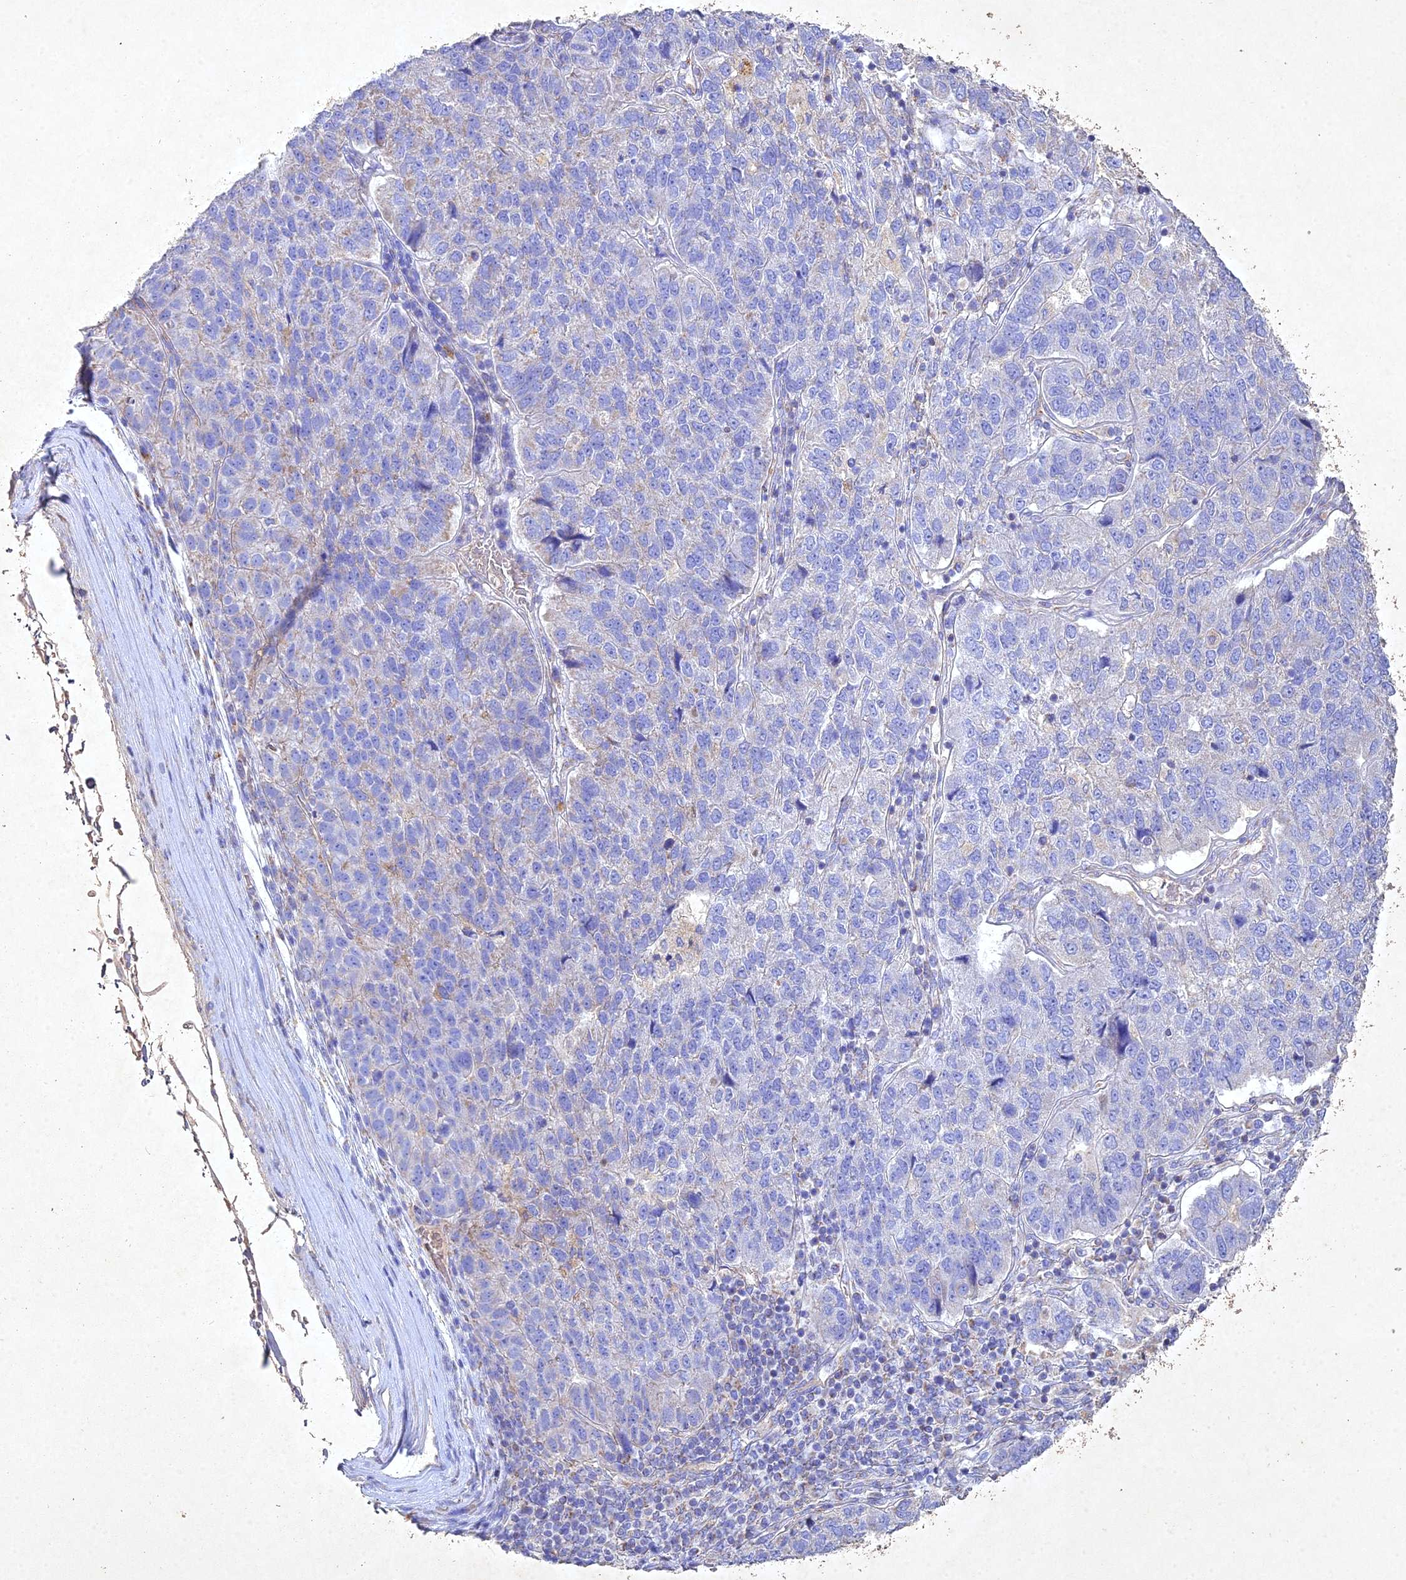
{"staining": {"intensity": "negative", "quantity": "none", "location": "none"}, "tissue": "pancreatic cancer", "cell_type": "Tumor cells", "image_type": "cancer", "snomed": [{"axis": "morphology", "description": "Adenocarcinoma, NOS"}, {"axis": "topography", "description": "Pancreas"}], "caption": "Tumor cells show no significant staining in adenocarcinoma (pancreatic).", "gene": "NDUFV1", "patient": {"sex": "female", "age": 61}}